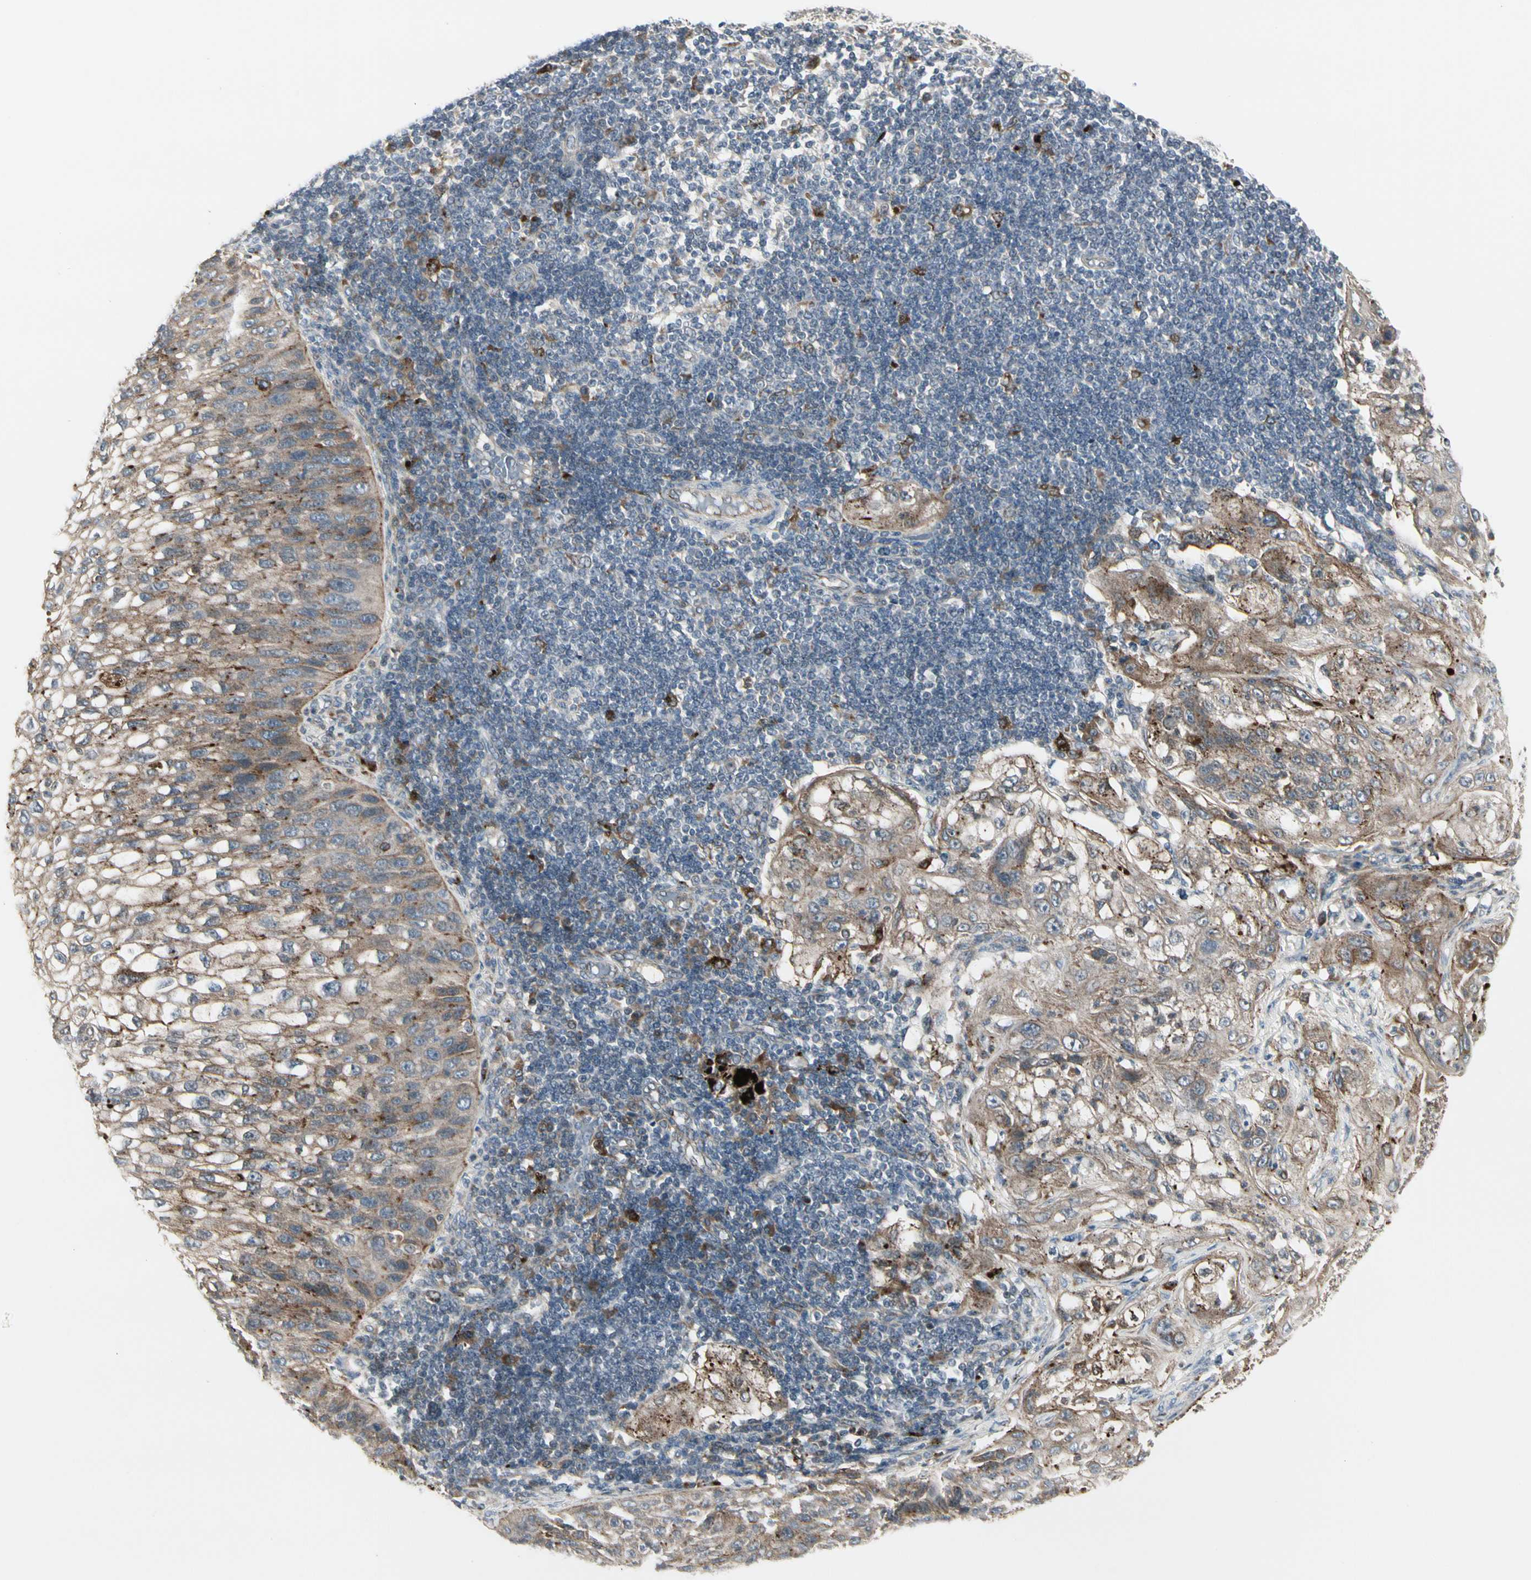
{"staining": {"intensity": "weak", "quantity": ">75%", "location": "cytoplasmic/membranous"}, "tissue": "lung cancer", "cell_type": "Tumor cells", "image_type": "cancer", "snomed": [{"axis": "morphology", "description": "Inflammation, NOS"}, {"axis": "morphology", "description": "Squamous cell carcinoma, NOS"}, {"axis": "topography", "description": "Lymph node"}, {"axis": "topography", "description": "Soft tissue"}, {"axis": "topography", "description": "Lung"}], "caption": "Protein staining of lung squamous cell carcinoma tissue shows weak cytoplasmic/membranous positivity in approximately >75% of tumor cells. The protein is stained brown, and the nuclei are stained in blue (DAB (3,3'-diaminobenzidine) IHC with brightfield microscopy, high magnification).", "gene": "GRN", "patient": {"sex": "male", "age": 66}}